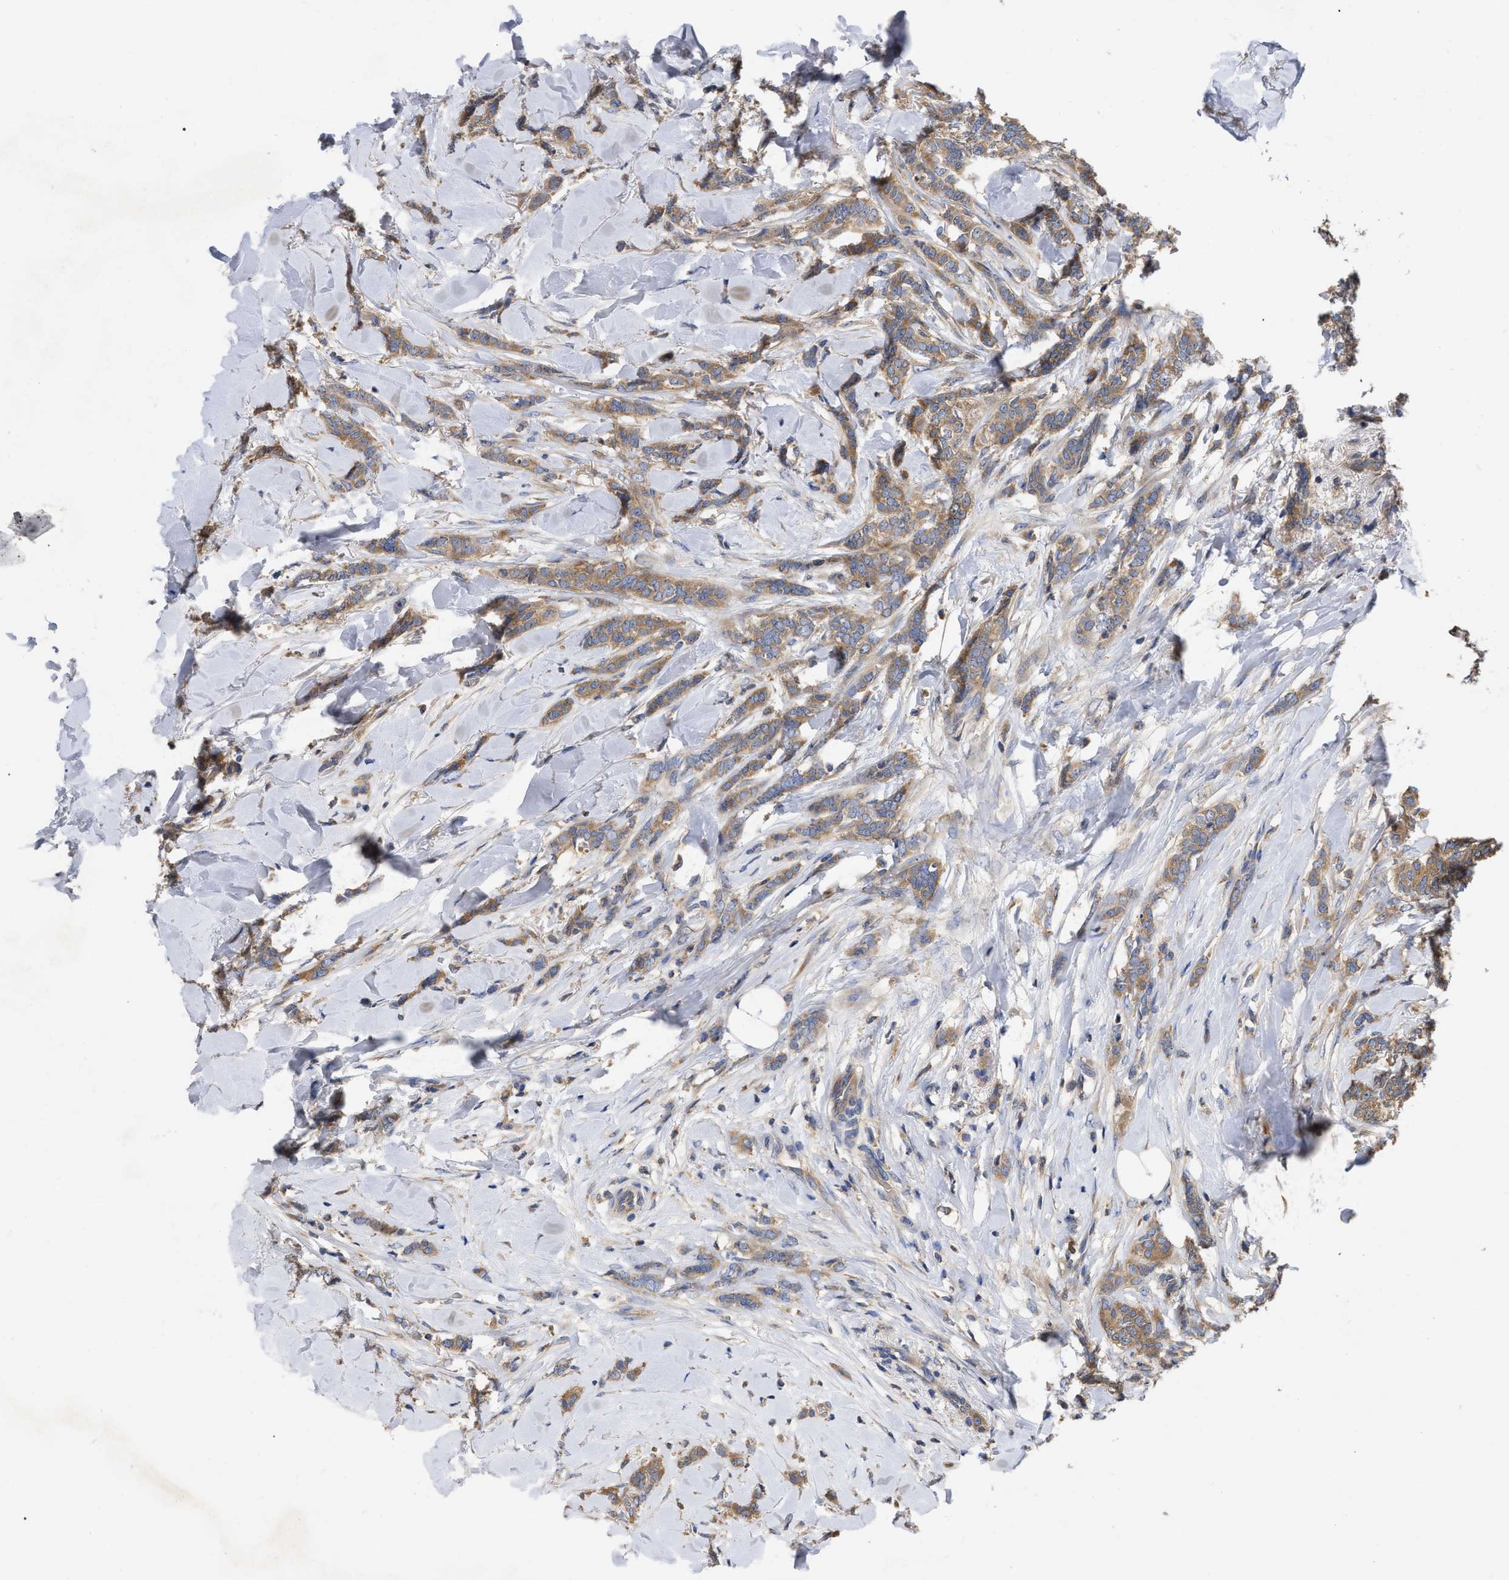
{"staining": {"intensity": "moderate", "quantity": ">75%", "location": "cytoplasmic/membranous"}, "tissue": "breast cancer", "cell_type": "Tumor cells", "image_type": "cancer", "snomed": [{"axis": "morphology", "description": "Lobular carcinoma"}, {"axis": "topography", "description": "Skin"}, {"axis": "topography", "description": "Breast"}], "caption": "Protein positivity by immunohistochemistry exhibits moderate cytoplasmic/membranous staining in approximately >75% of tumor cells in lobular carcinoma (breast).", "gene": "RAP1GDS1", "patient": {"sex": "female", "age": 46}}